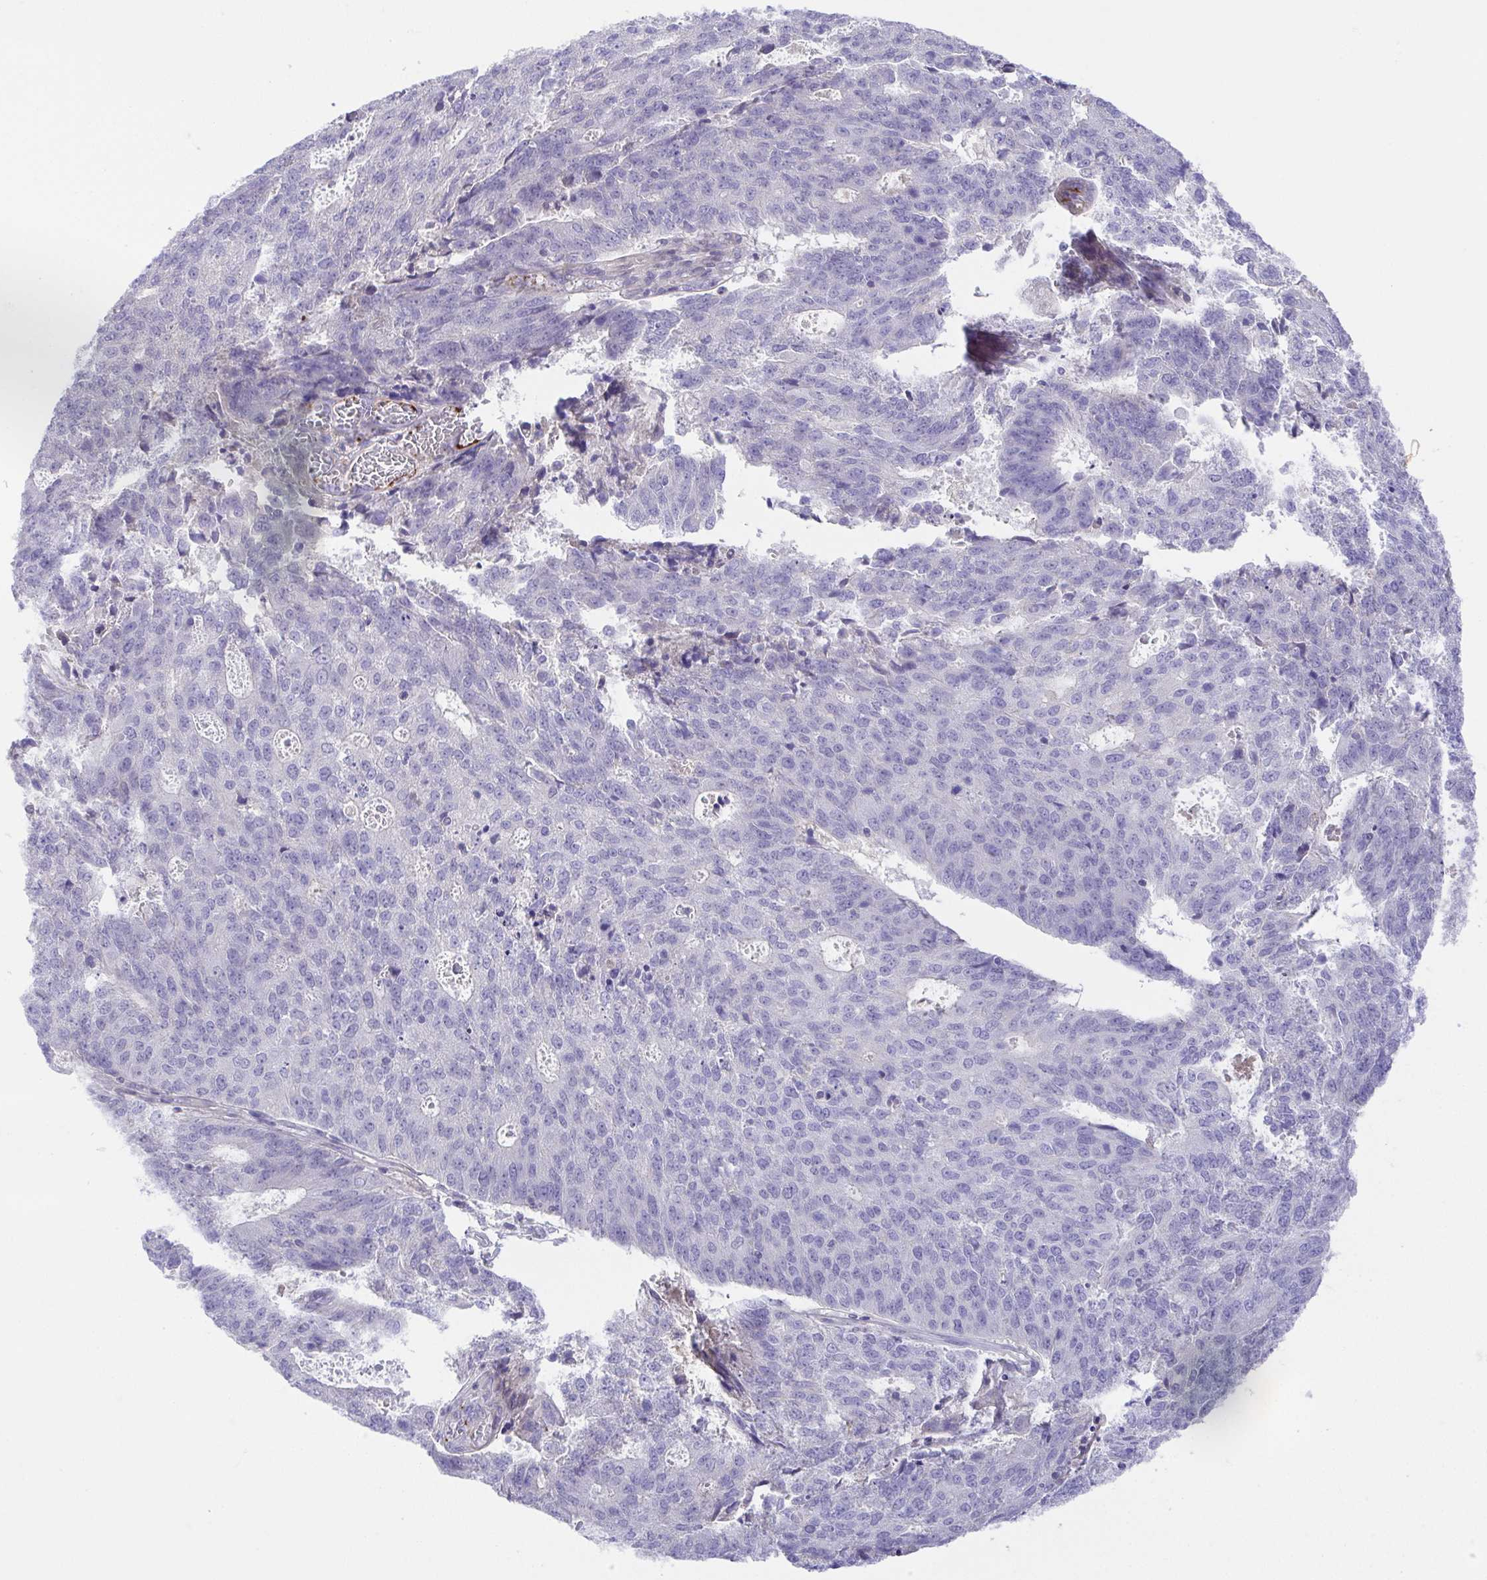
{"staining": {"intensity": "negative", "quantity": "none", "location": "none"}, "tissue": "endometrial cancer", "cell_type": "Tumor cells", "image_type": "cancer", "snomed": [{"axis": "morphology", "description": "Adenocarcinoma, NOS"}, {"axis": "topography", "description": "Endometrium"}], "caption": "This is an IHC photomicrograph of human adenocarcinoma (endometrial). There is no positivity in tumor cells.", "gene": "PRR14L", "patient": {"sex": "female", "age": 82}}